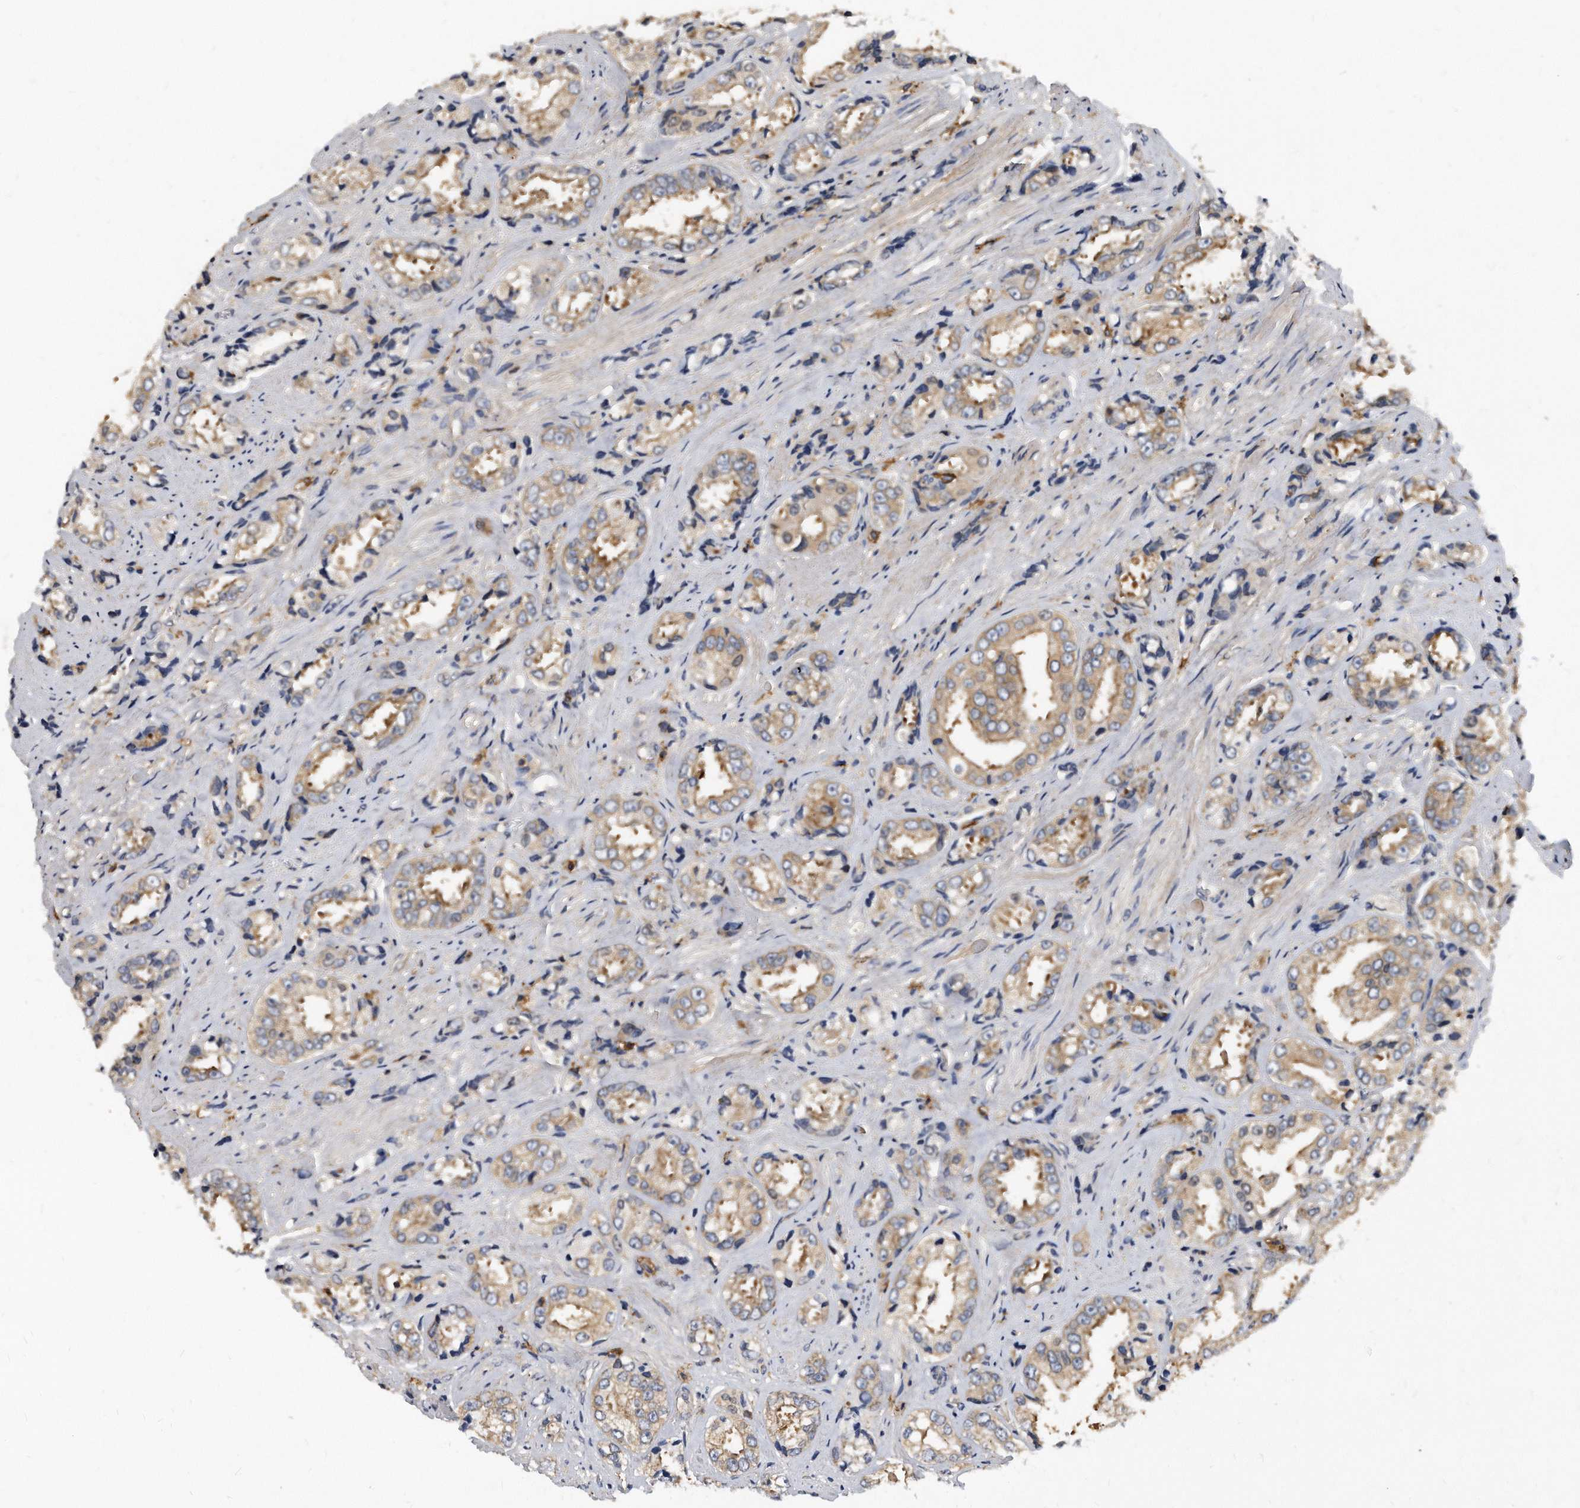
{"staining": {"intensity": "weak", "quantity": ">75%", "location": "cytoplasmic/membranous"}, "tissue": "prostate cancer", "cell_type": "Tumor cells", "image_type": "cancer", "snomed": [{"axis": "morphology", "description": "Adenocarcinoma, High grade"}, {"axis": "topography", "description": "Prostate"}], "caption": "Brown immunohistochemical staining in human prostate cancer displays weak cytoplasmic/membranous expression in about >75% of tumor cells.", "gene": "ATG5", "patient": {"sex": "male", "age": 61}}